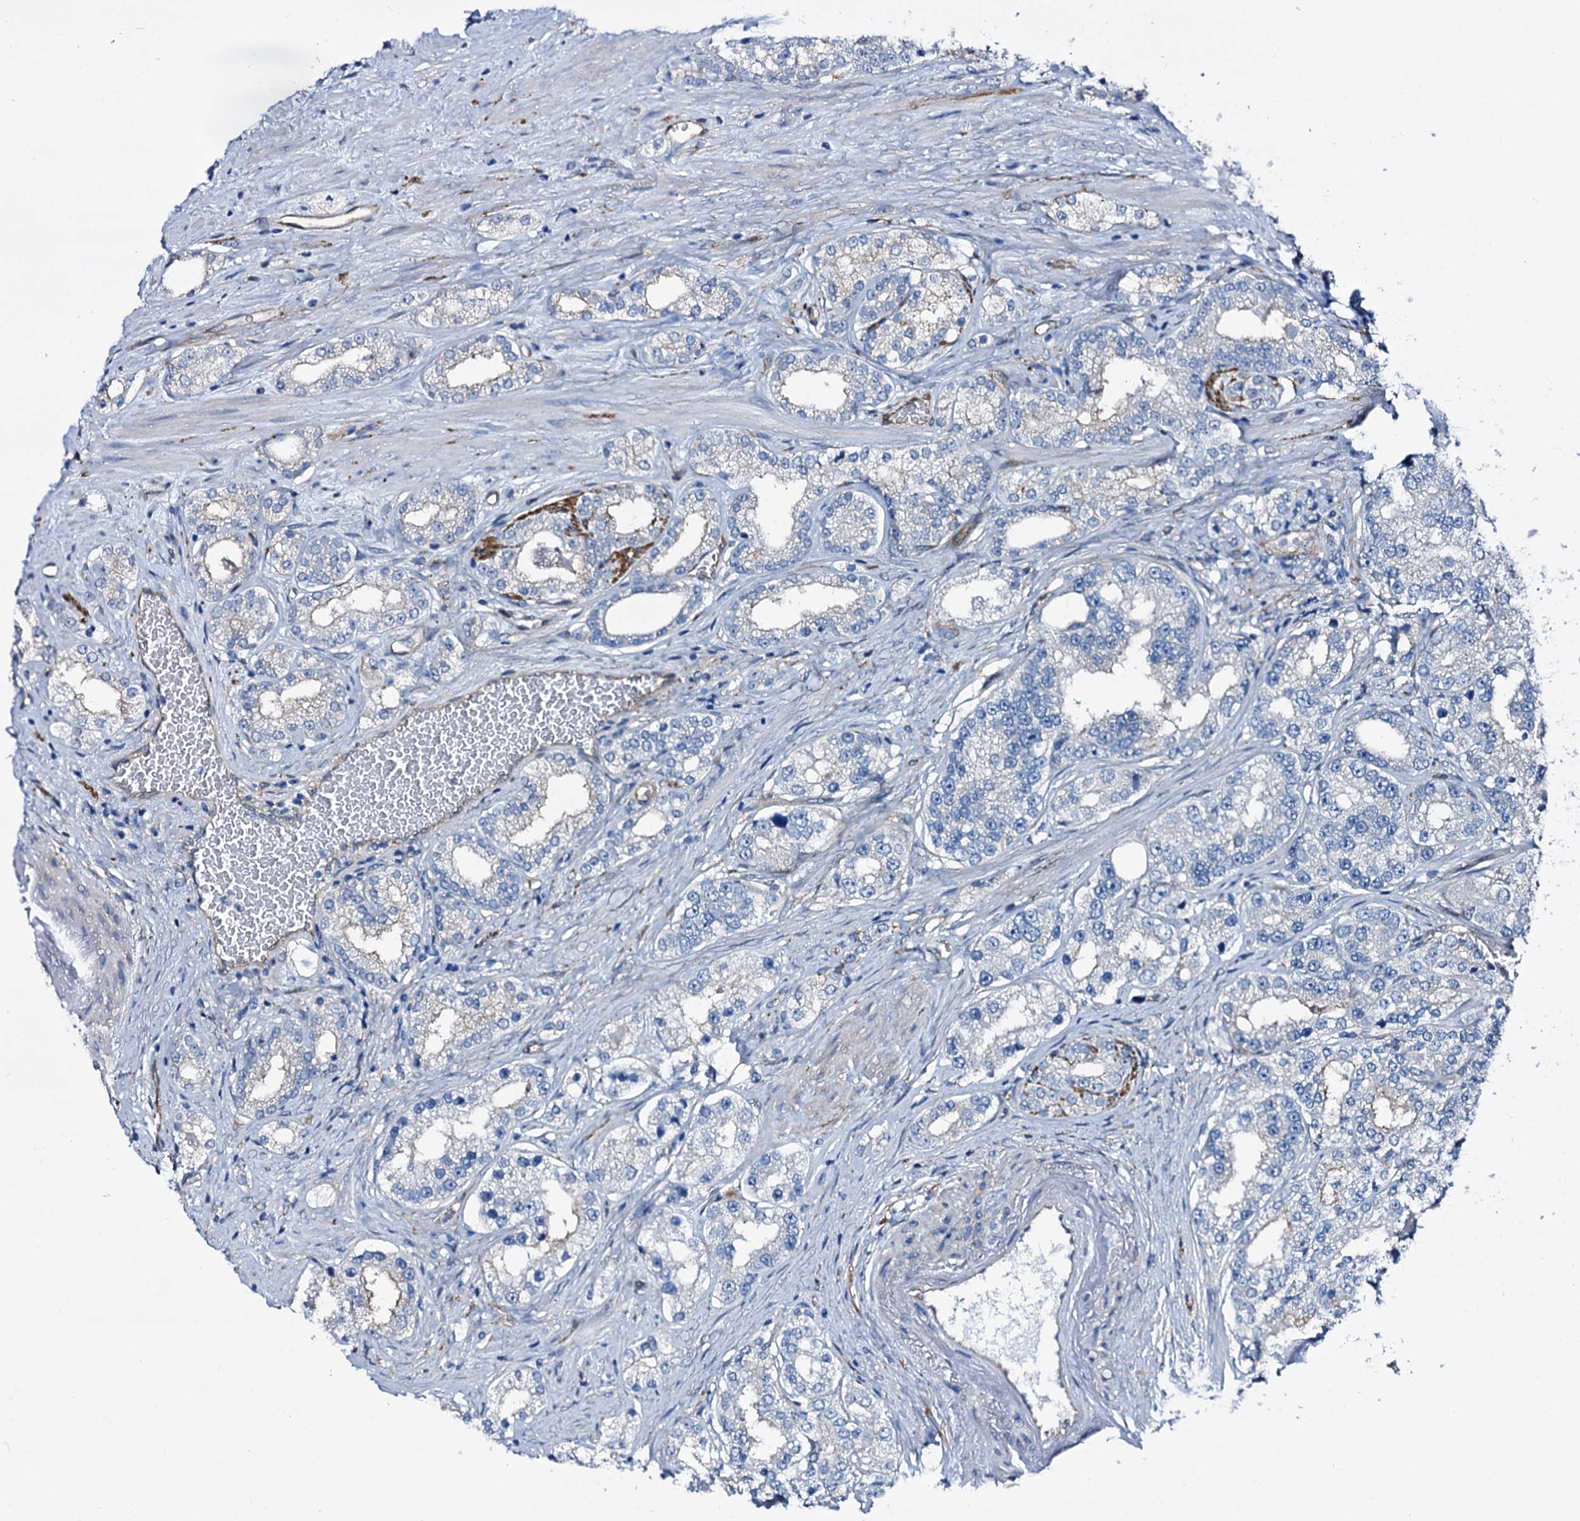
{"staining": {"intensity": "negative", "quantity": "none", "location": "none"}, "tissue": "prostate cancer", "cell_type": "Tumor cells", "image_type": "cancer", "snomed": [{"axis": "morphology", "description": "Normal tissue, NOS"}, {"axis": "morphology", "description": "Adenocarcinoma, High grade"}, {"axis": "topography", "description": "Prostate"}], "caption": "The photomicrograph exhibits no significant positivity in tumor cells of high-grade adenocarcinoma (prostate).", "gene": "STXBP1", "patient": {"sex": "male", "age": 83}}